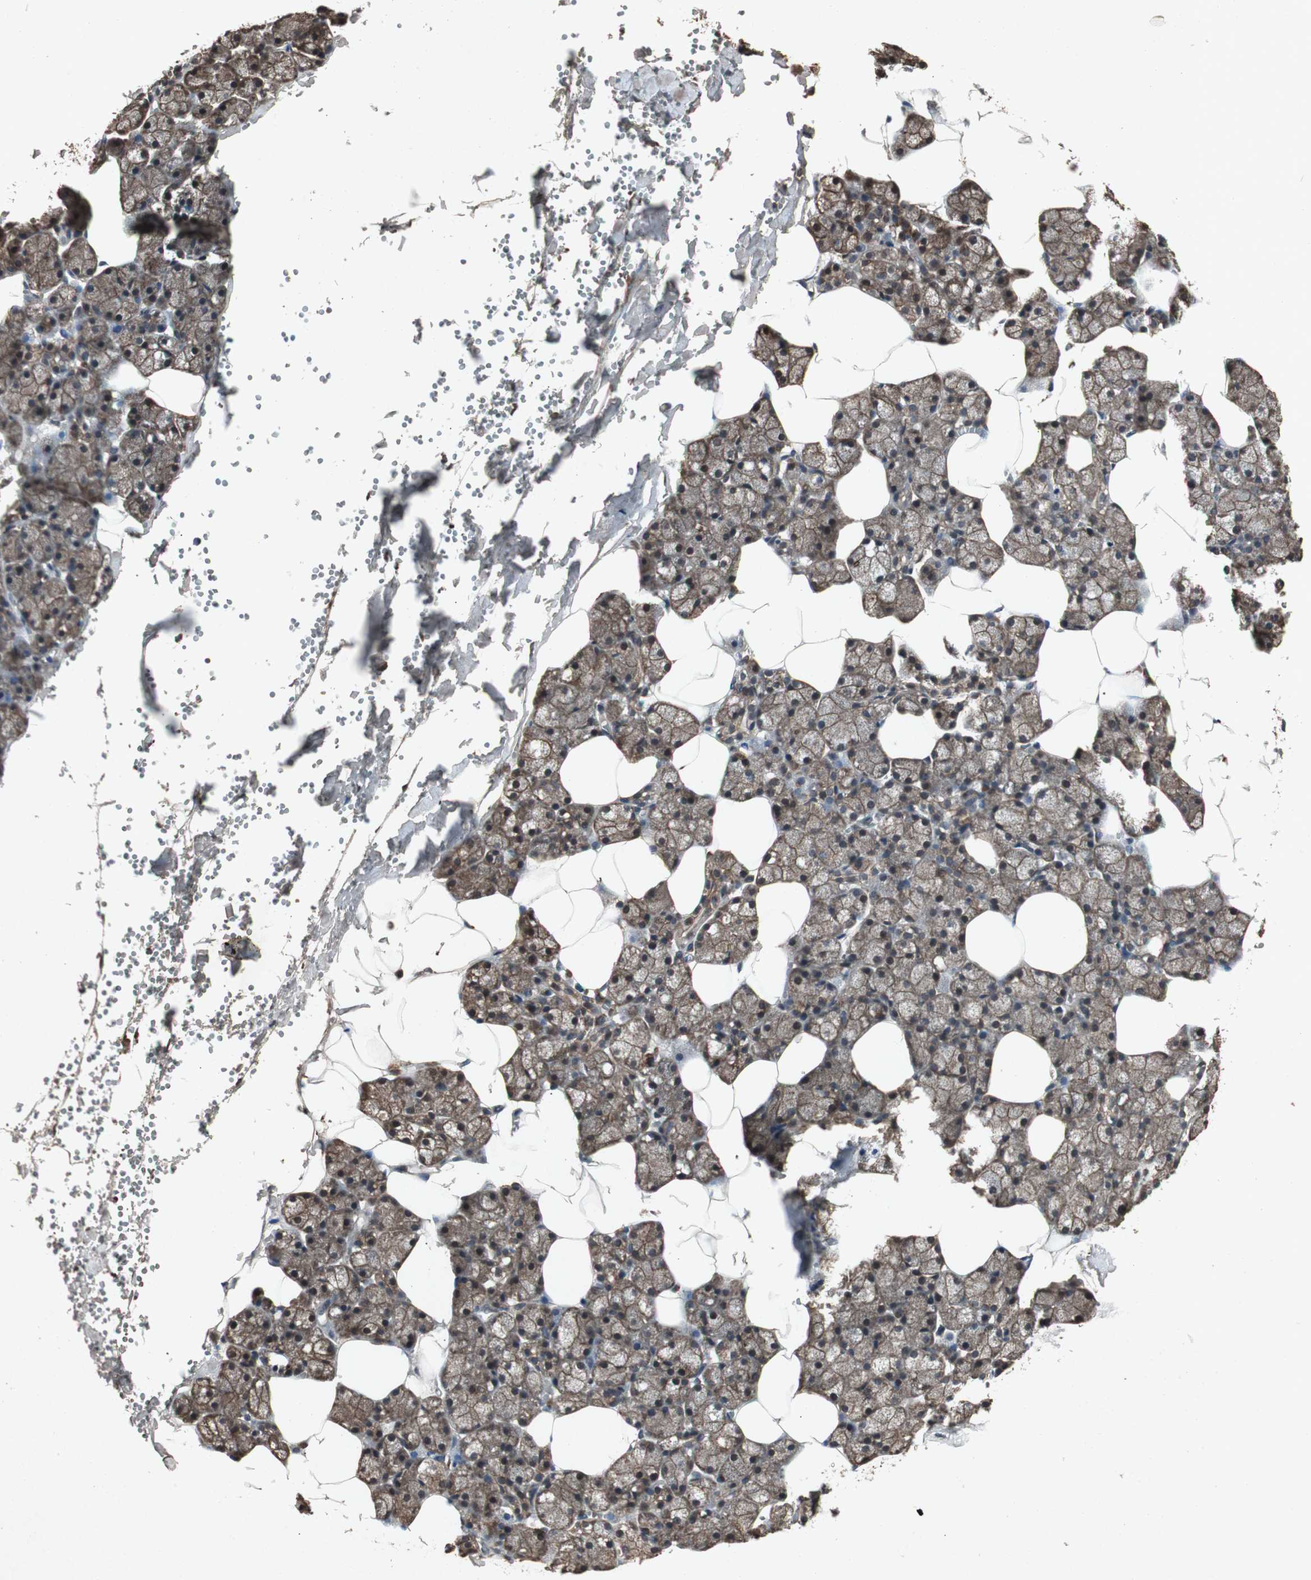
{"staining": {"intensity": "moderate", "quantity": ">75%", "location": "cytoplasmic/membranous"}, "tissue": "salivary gland", "cell_type": "Glandular cells", "image_type": "normal", "snomed": [{"axis": "morphology", "description": "Normal tissue, NOS"}, {"axis": "topography", "description": "Salivary gland"}], "caption": "This histopathology image displays IHC staining of normal salivary gland, with medium moderate cytoplasmic/membranous positivity in about >75% of glandular cells.", "gene": "SLIT2", "patient": {"sex": "male", "age": 62}}